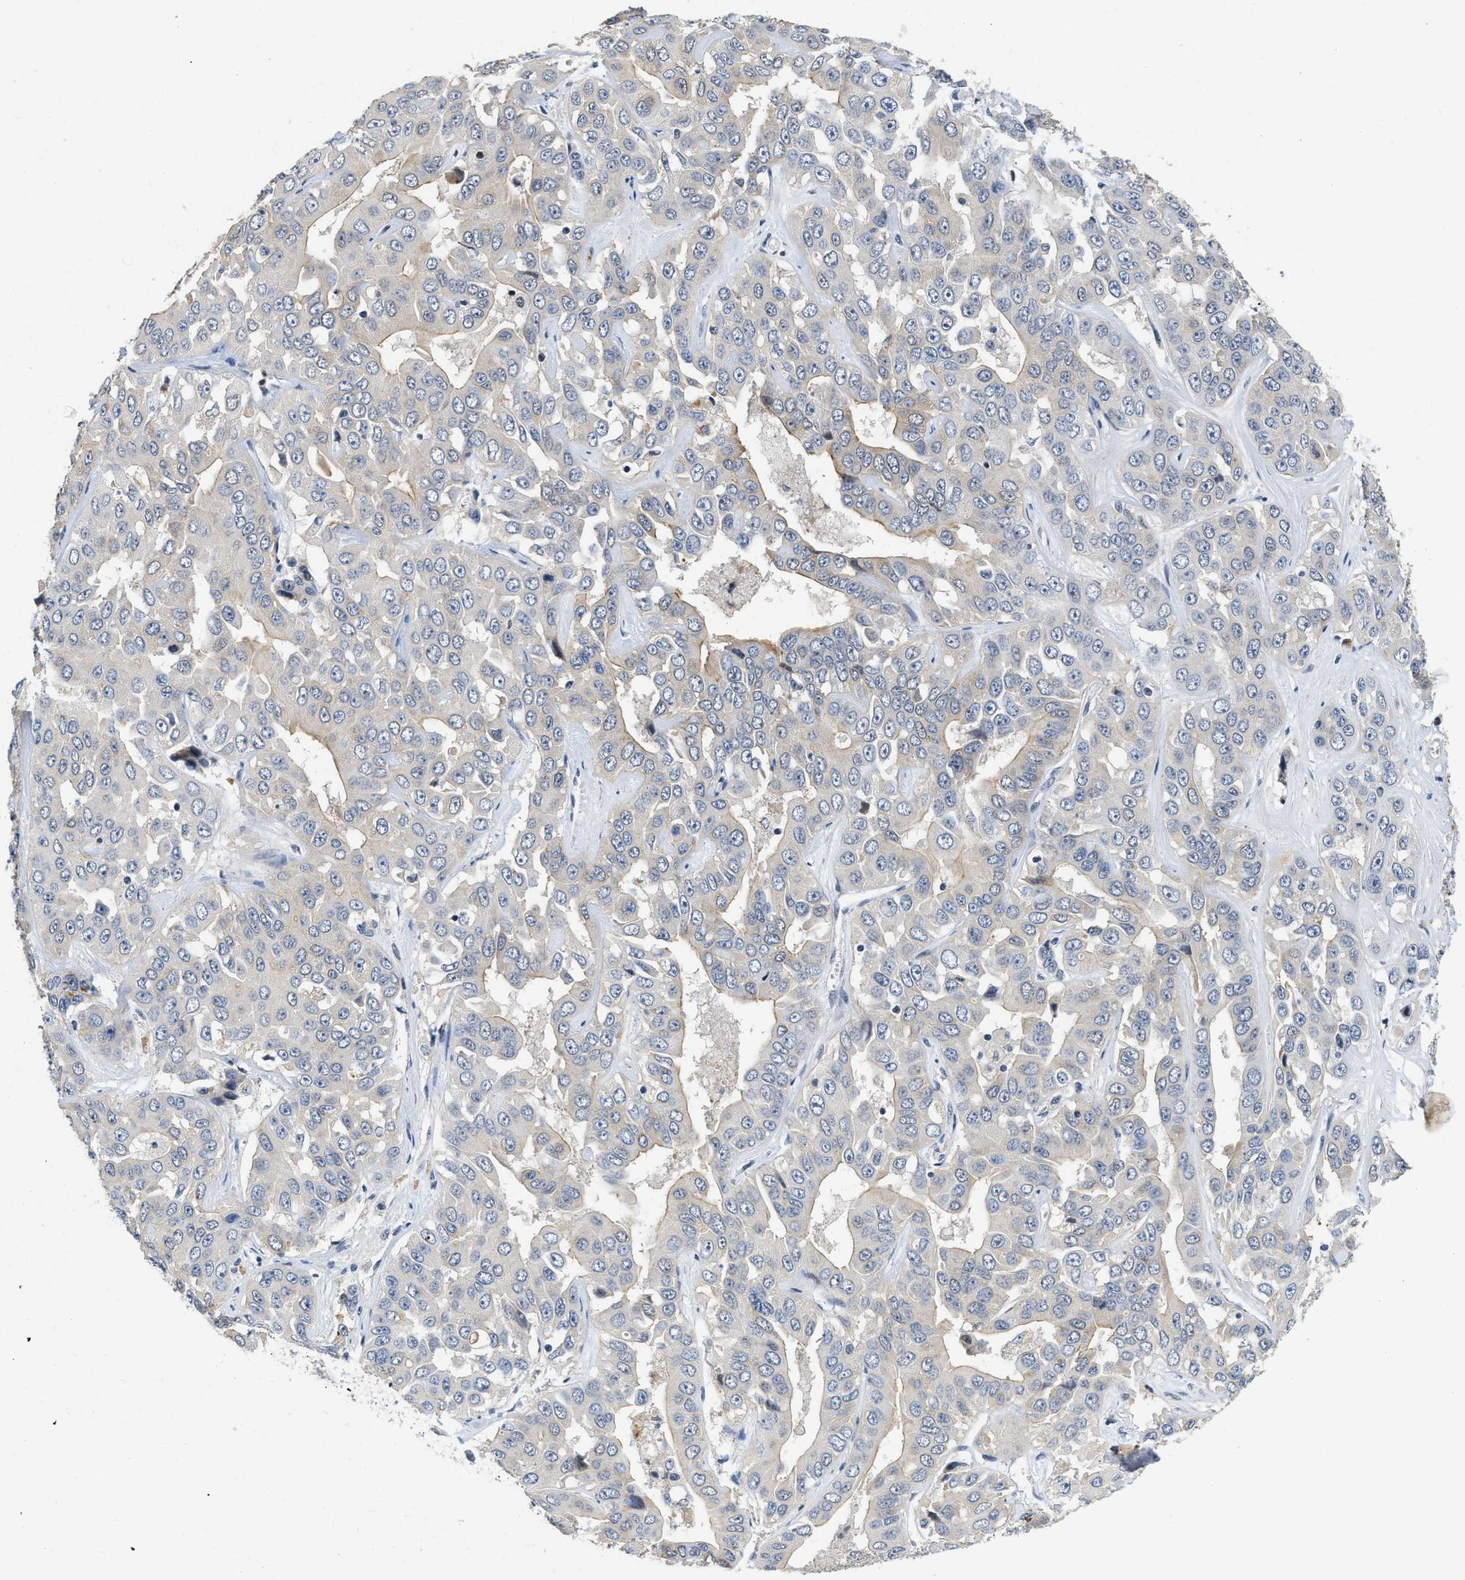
{"staining": {"intensity": "weak", "quantity": "<25%", "location": "cytoplasmic/membranous"}, "tissue": "liver cancer", "cell_type": "Tumor cells", "image_type": "cancer", "snomed": [{"axis": "morphology", "description": "Cholangiocarcinoma"}, {"axis": "topography", "description": "Liver"}], "caption": "Immunohistochemical staining of liver cancer (cholangiocarcinoma) exhibits no significant positivity in tumor cells.", "gene": "VIP", "patient": {"sex": "female", "age": 52}}